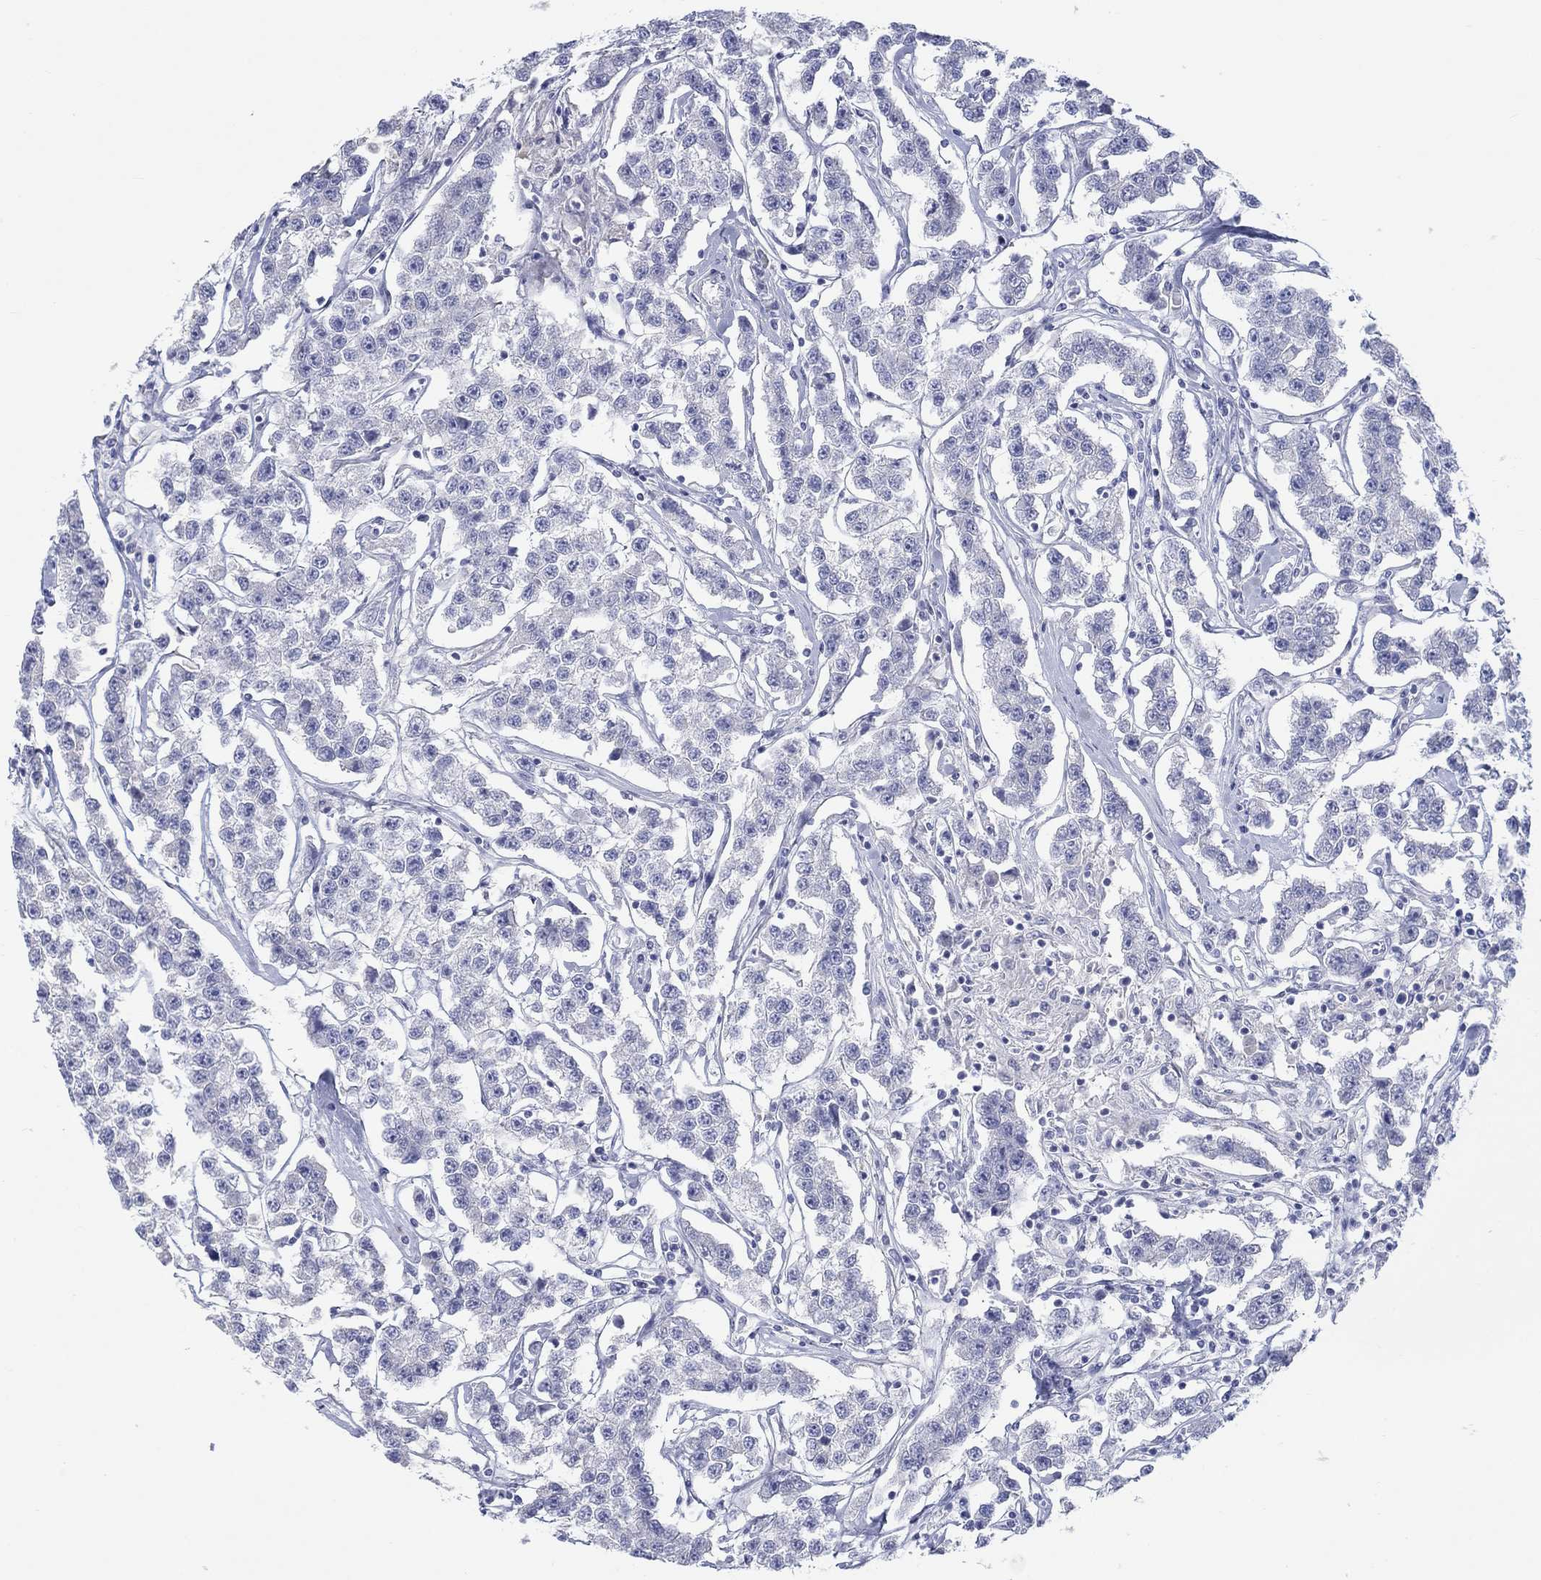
{"staining": {"intensity": "negative", "quantity": "none", "location": "none"}, "tissue": "testis cancer", "cell_type": "Tumor cells", "image_type": "cancer", "snomed": [{"axis": "morphology", "description": "Seminoma, NOS"}, {"axis": "topography", "description": "Testis"}], "caption": "IHC micrograph of human testis cancer (seminoma) stained for a protein (brown), which demonstrates no staining in tumor cells. Nuclei are stained in blue.", "gene": "LRRC4C", "patient": {"sex": "male", "age": 59}}